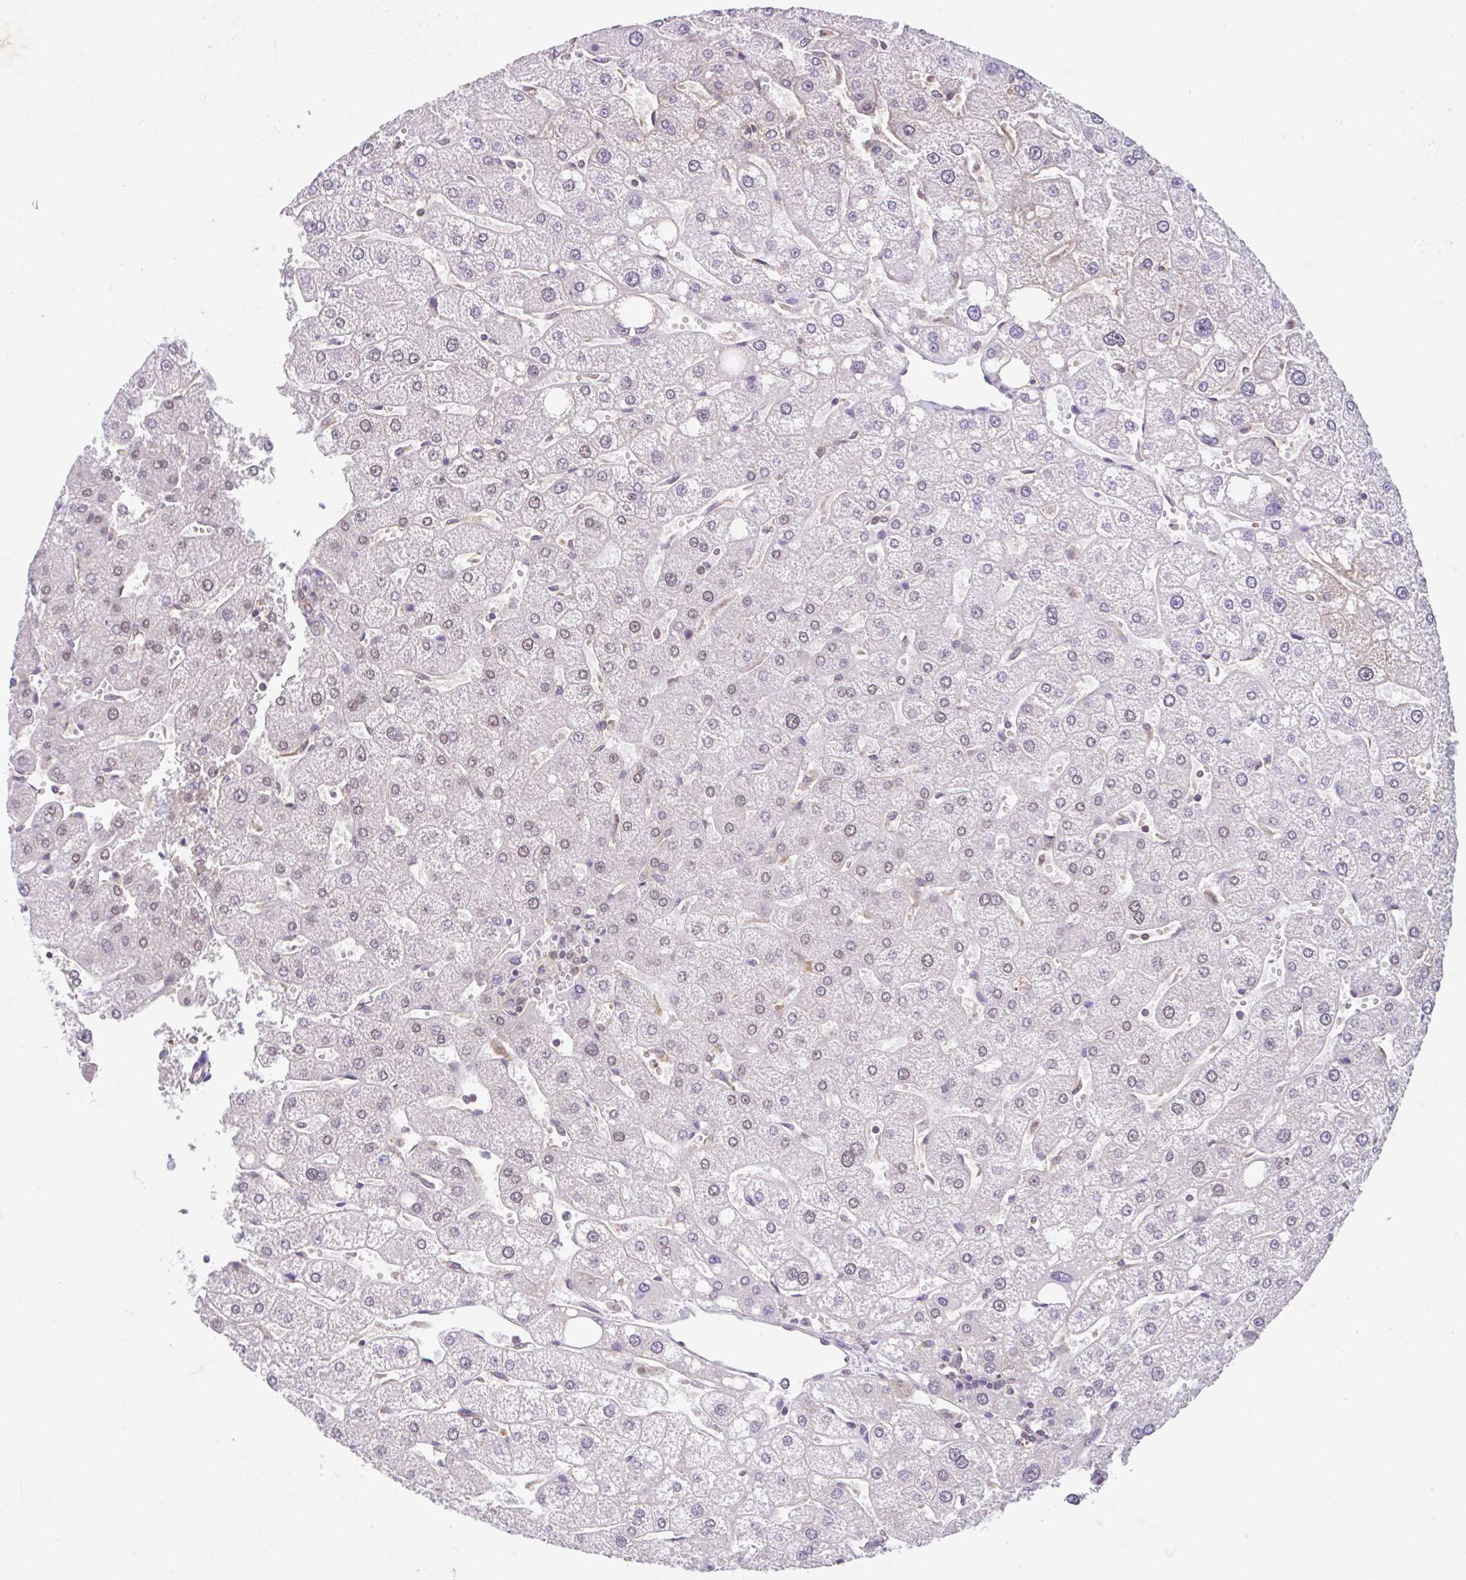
{"staining": {"intensity": "weak", "quantity": "25%-75%", "location": "cytoplasmic/membranous"}, "tissue": "liver", "cell_type": "Cholangiocytes", "image_type": "normal", "snomed": [{"axis": "morphology", "description": "Normal tissue, NOS"}, {"axis": "topography", "description": "Liver"}], "caption": "Immunohistochemistry (IHC) (DAB) staining of benign human liver exhibits weak cytoplasmic/membranous protein expression in approximately 25%-75% of cholangiocytes. (Brightfield microscopy of DAB IHC at high magnification).", "gene": "RALBP1", "patient": {"sex": "male", "age": 67}}